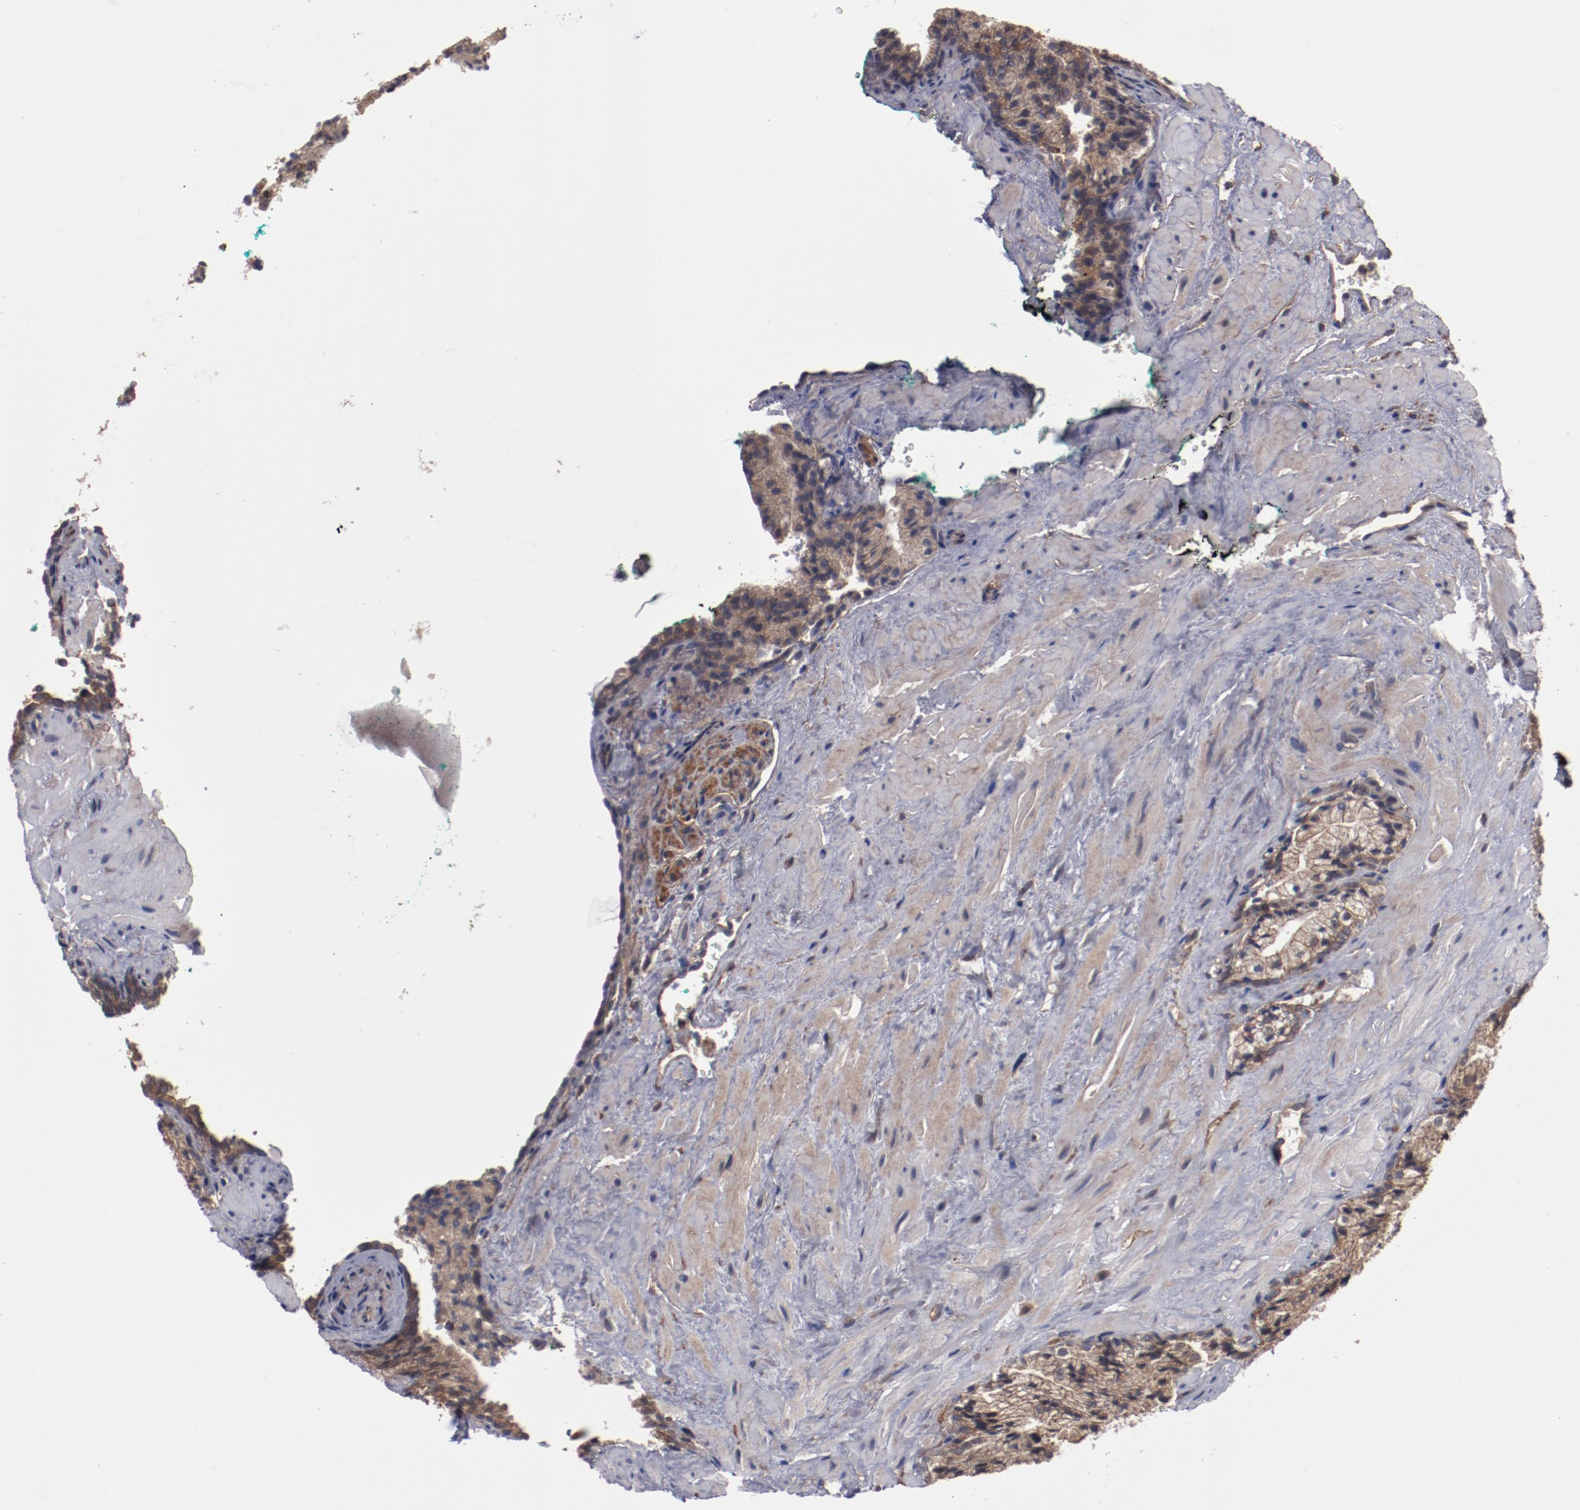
{"staining": {"intensity": "weak", "quantity": ">75%", "location": "cytoplasmic/membranous"}, "tissue": "prostate cancer", "cell_type": "Tumor cells", "image_type": "cancer", "snomed": [{"axis": "morphology", "description": "Adenocarcinoma, Medium grade"}, {"axis": "topography", "description": "Prostate"}], "caption": "Immunohistochemistry (IHC) (DAB) staining of prostate cancer (adenocarcinoma (medium-grade)) demonstrates weak cytoplasmic/membranous protein expression in approximately >75% of tumor cells.", "gene": "DNAAF2", "patient": {"sex": "male", "age": 64}}